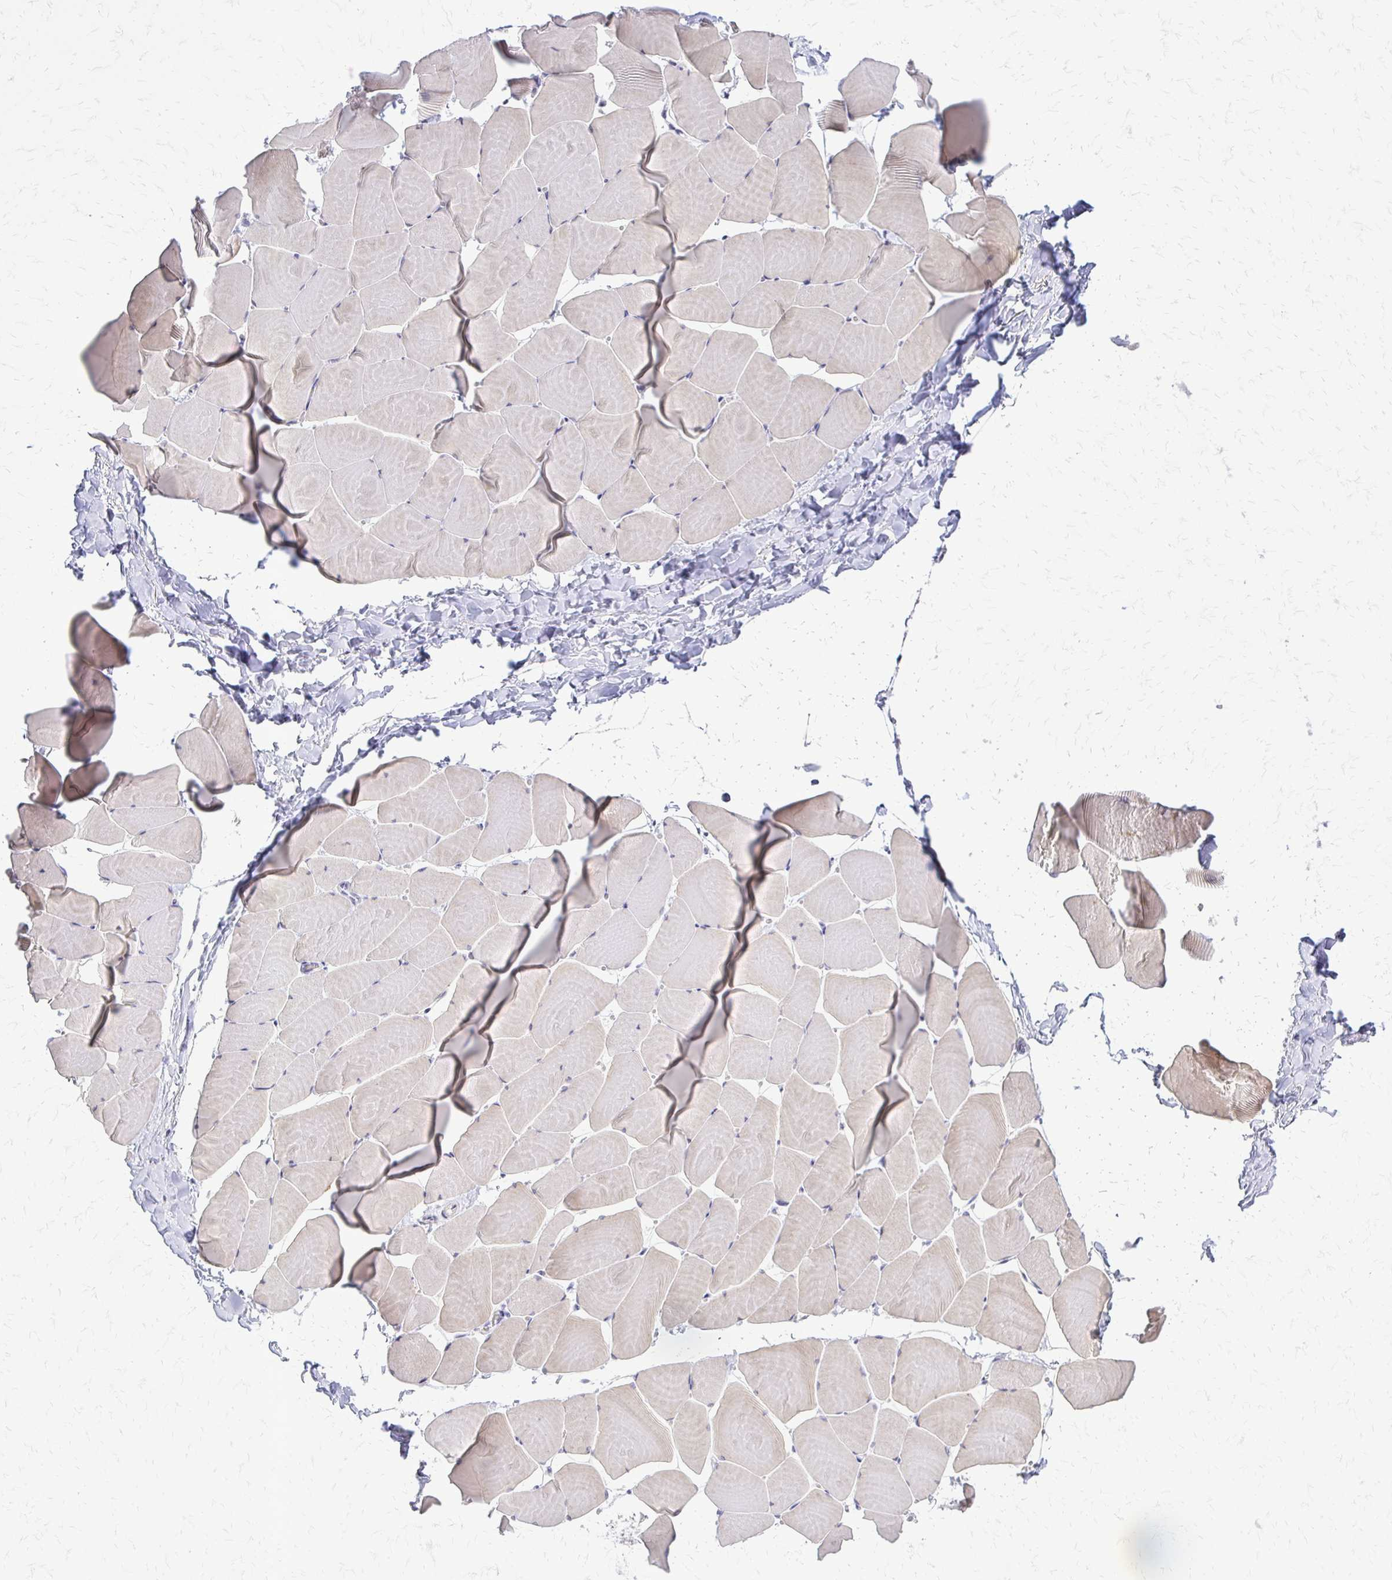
{"staining": {"intensity": "moderate", "quantity": "<25%", "location": "cytoplasmic/membranous"}, "tissue": "skeletal muscle", "cell_type": "Myocytes", "image_type": "normal", "snomed": [{"axis": "morphology", "description": "Normal tissue, NOS"}, {"axis": "topography", "description": "Skeletal muscle"}], "caption": "DAB (3,3'-diaminobenzidine) immunohistochemical staining of unremarkable skeletal muscle demonstrates moderate cytoplasmic/membranous protein staining in about <25% of myocytes.", "gene": "EPYC", "patient": {"sex": "male", "age": 25}}